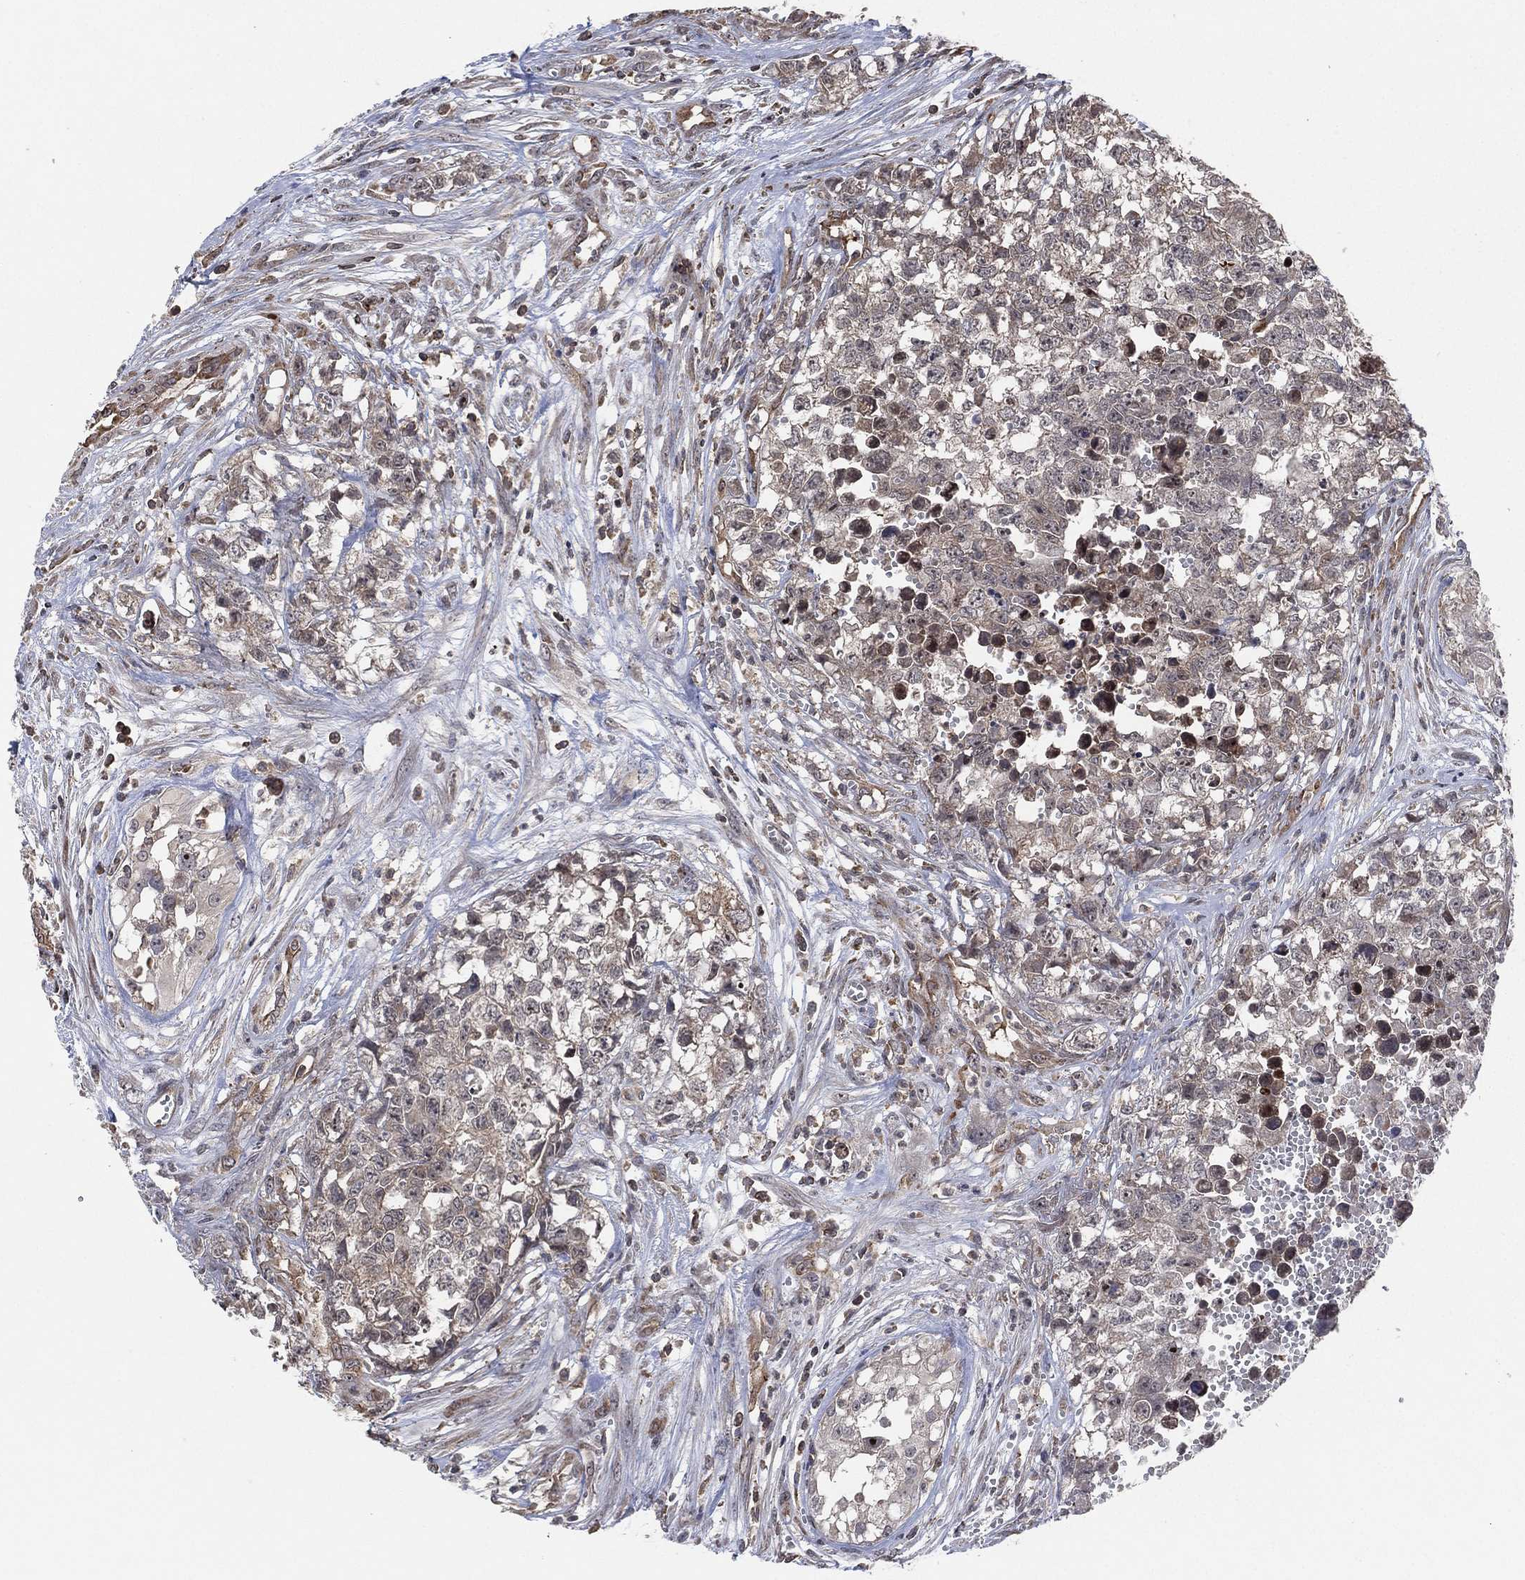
{"staining": {"intensity": "negative", "quantity": "none", "location": "none"}, "tissue": "testis cancer", "cell_type": "Tumor cells", "image_type": "cancer", "snomed": [{"axis": "morphology", "description": "Seminoma, NOS"}, {"axis": "morphology", "description": "Carcinoma, Embryonal, NOS"}, {"axis": "topography", "description": "Testis"}], "caption": "There is no significant expression in tumor cells of testis seminoma.", "gene": "TMCO1", "patient": {"sex": "male", "age": 22}}